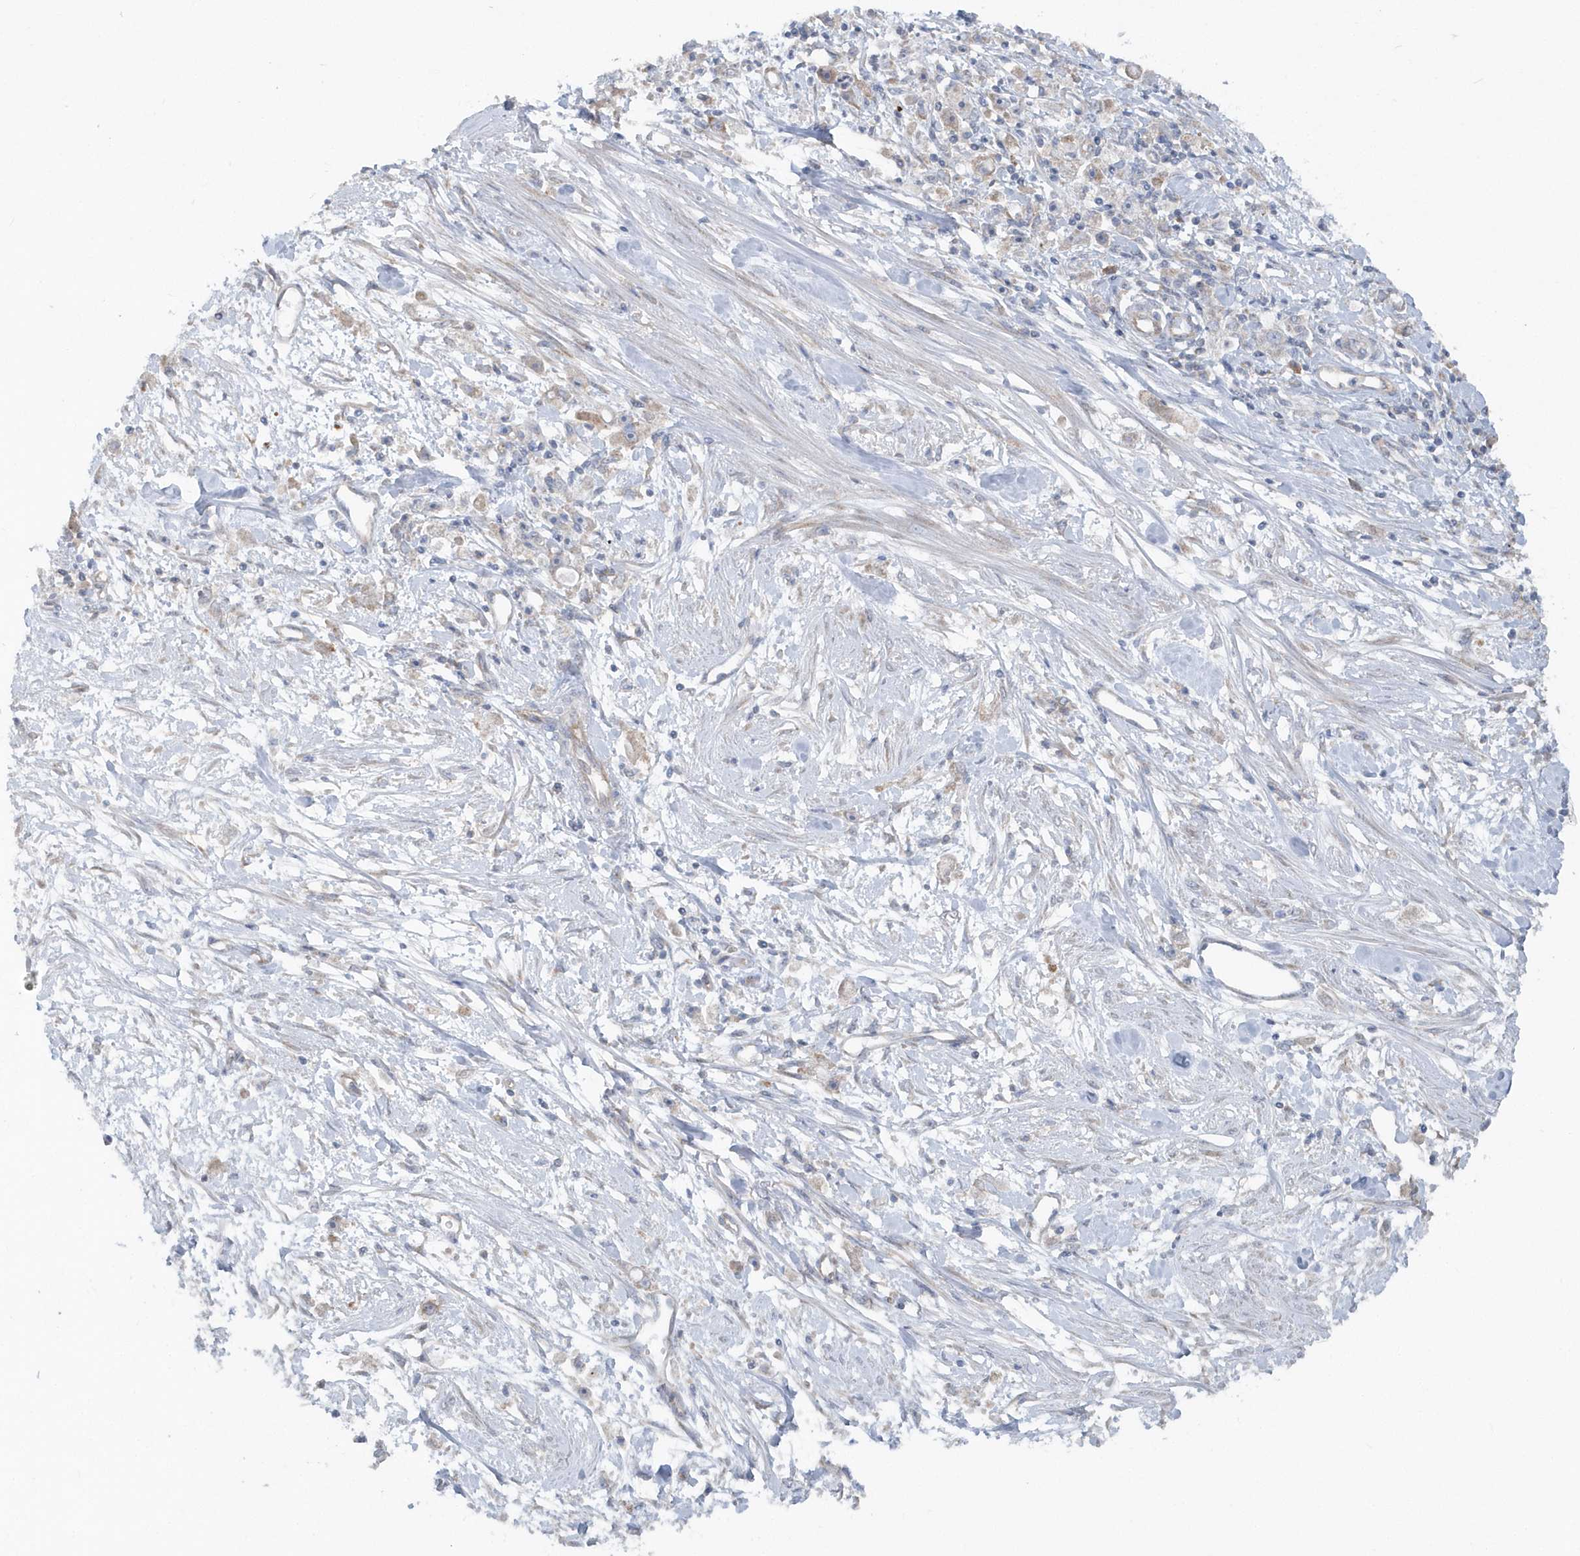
{"staining": {"intensity": "weak", "quantity": ">75%", "location": "cytoplasmic/membranous"}, "tissue": "stomach cancer", "cell_type": "Tumor cells", "image_type": "cancer", "snomed": [{"axis": "morphology", "description": "Adenocarcinoma, NOS"}, {"axis": "topography", "description": "Stomach"}], "caption": "Protein staining reveals weak cytoplasmic/membranous staining in about >75% of tumor cells in adenocarcinoma (stomach).", "gene": "EIF3C", "patient": {"sex": "female", "age": 59}}